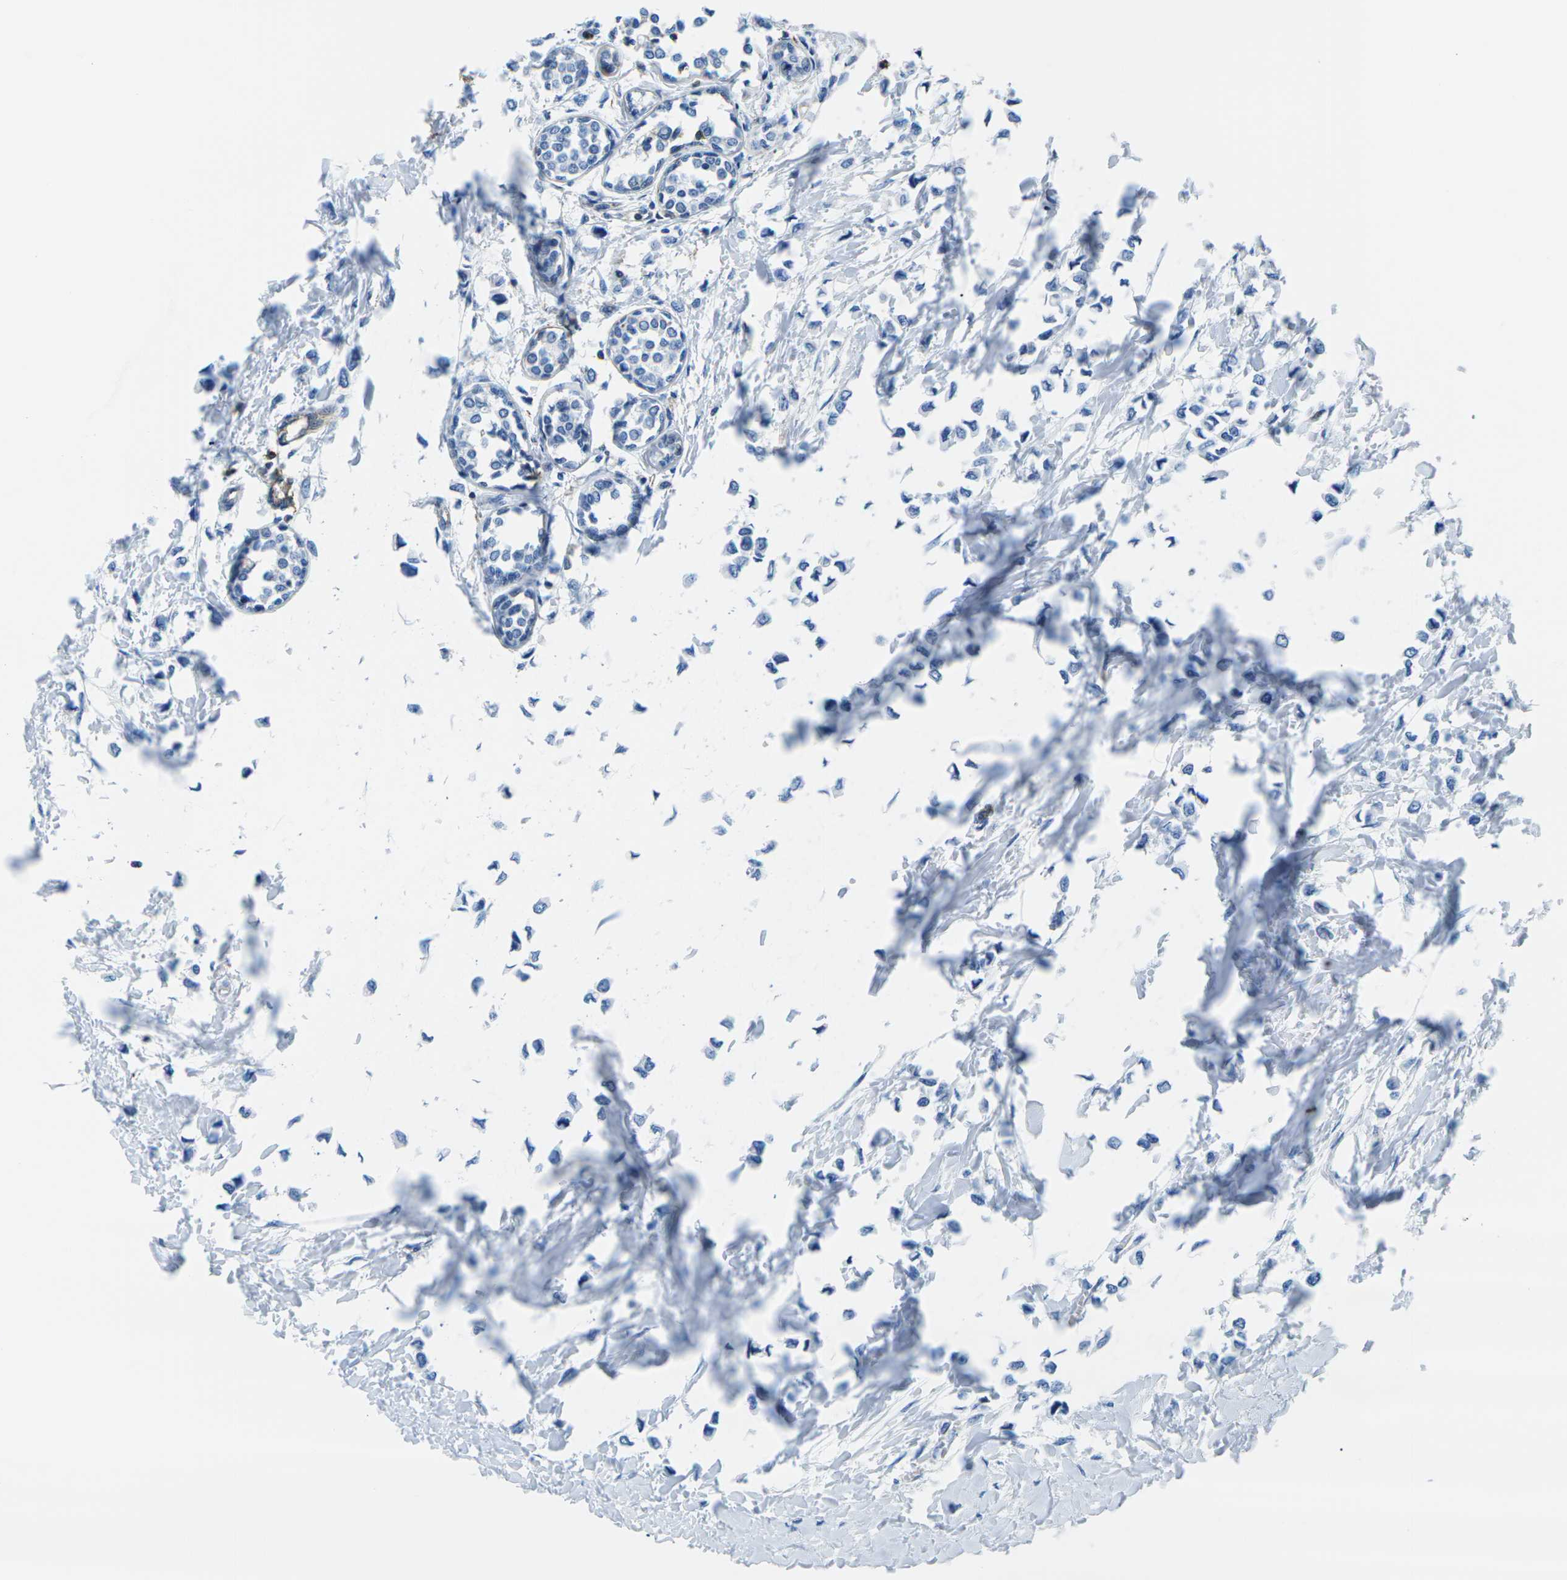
{"staining": {"intensity": "weak", "quantity": "<25%", "location": "cytoplasmic/membranous"}, "tissue": "breast cancer", "cell_type": "Tumor cells", "image_type": "cancer", "snomed": [{"axis": "morphology", "description": "Lobular carcinoma"}, {"axis": "topography", "description": "Breast"}], "caption": "This is an immunohistochemistry (IHC) histopathology image of human lobular carcinoma (breast). There is no expression in tumor cells.", "gene": "SOCS4", "patient": {"sex": "female", "age": 51}}